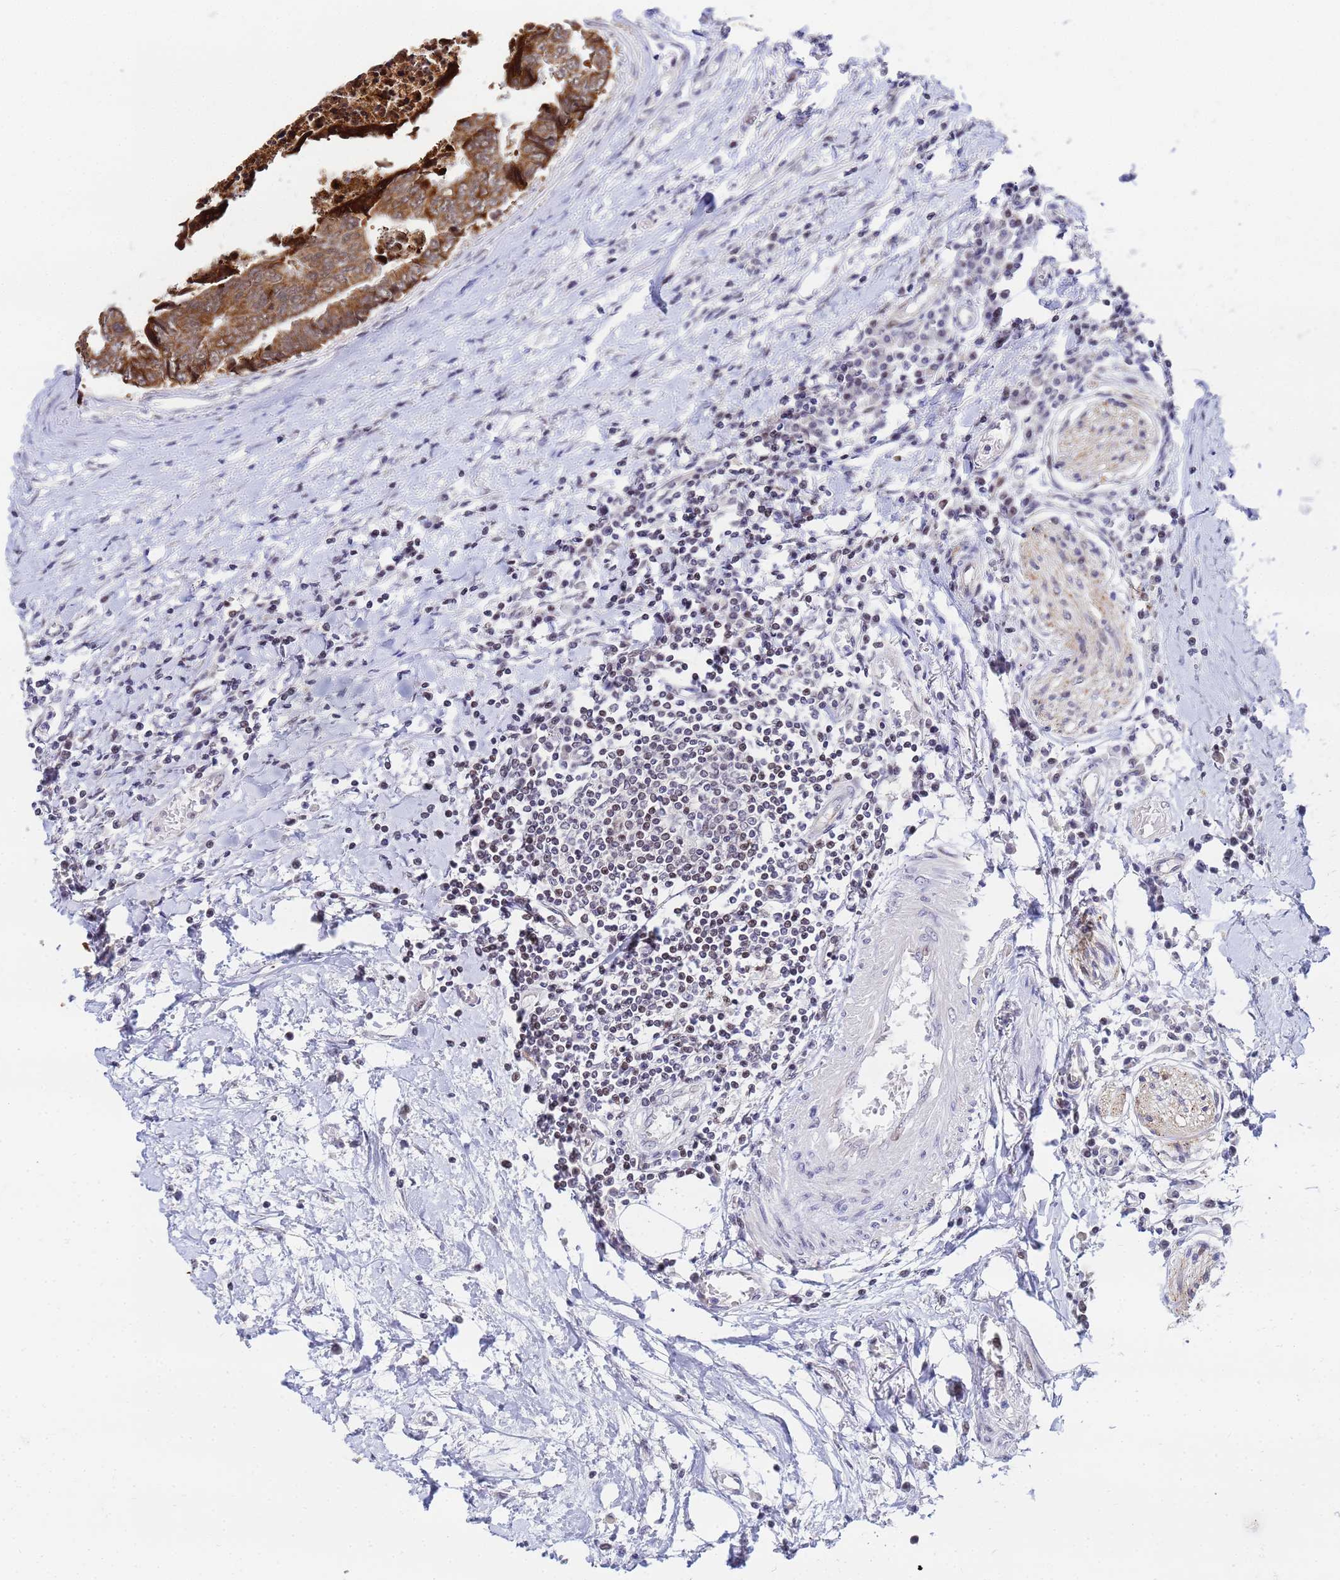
{"staining": {"intensity": "moderate", "quantity": ">75%", "location": "cytoplasmic/membranous"}, "tissue": "colorectal cancer", "cell_type": "Tumor cells", "image_type": "cancer", "snomed": [{"axis": "morphology", "description": "Adenocarcinoma, NOS"}, {"axis": "topography", "description": "Rectum"}], "caption": "DAB immunohistochemical staining of colorectal cancer (adenocarcinoma) reveals moderate cytoplasmic/membranous protein expression in approximately >75% of tumor cells.", "gene": "CKMT1A", "patient": {"sex": "male", "age": 84}}